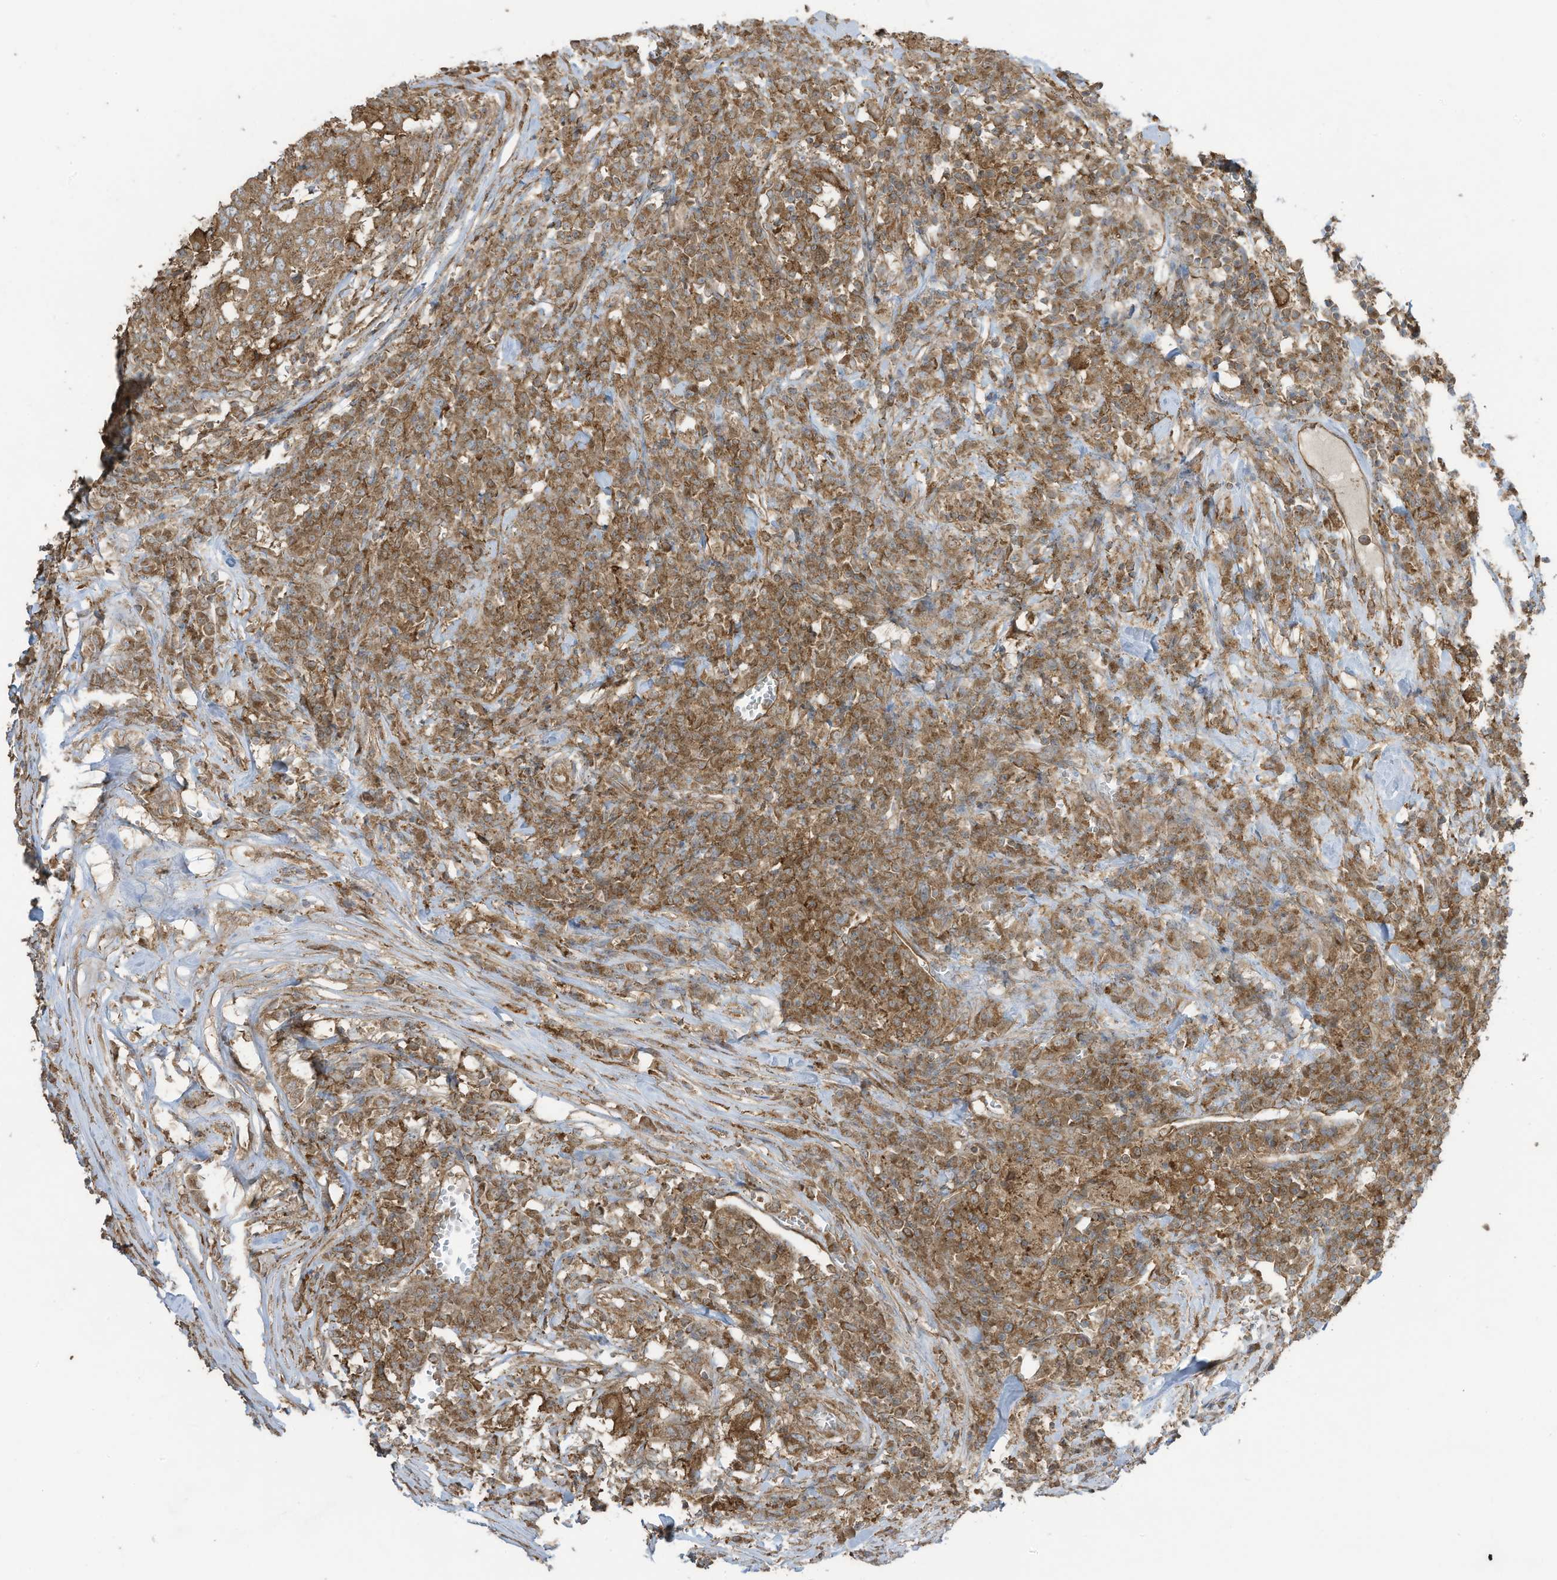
{"staining": {"intensity": "moderate", "quantity": ">75%", "location": "cytoplasmic/membranous"}, "tissue": "head and neck cancer", "cell_type": "Tumor cells", "image_type": "cancer", "snomed": [{"axis": "morphology", "description": "Squamous cell carcinoma, NOS"}, {"axis": "topography", "description": "Head-Neck"}], "caption": "Immunohistochemical staining of squamous cell carcinoma (head and neck) reveals medium levels of moderate cytoplasmic/membranous positivity in approximately >75% of tumor cells. Using DAB (brown) and hematoxylin (blue) stains, captured at high magnification using brightfield microscopy.", "gene": "CGAS", "patient": {"sex": "male", "age": 66}}